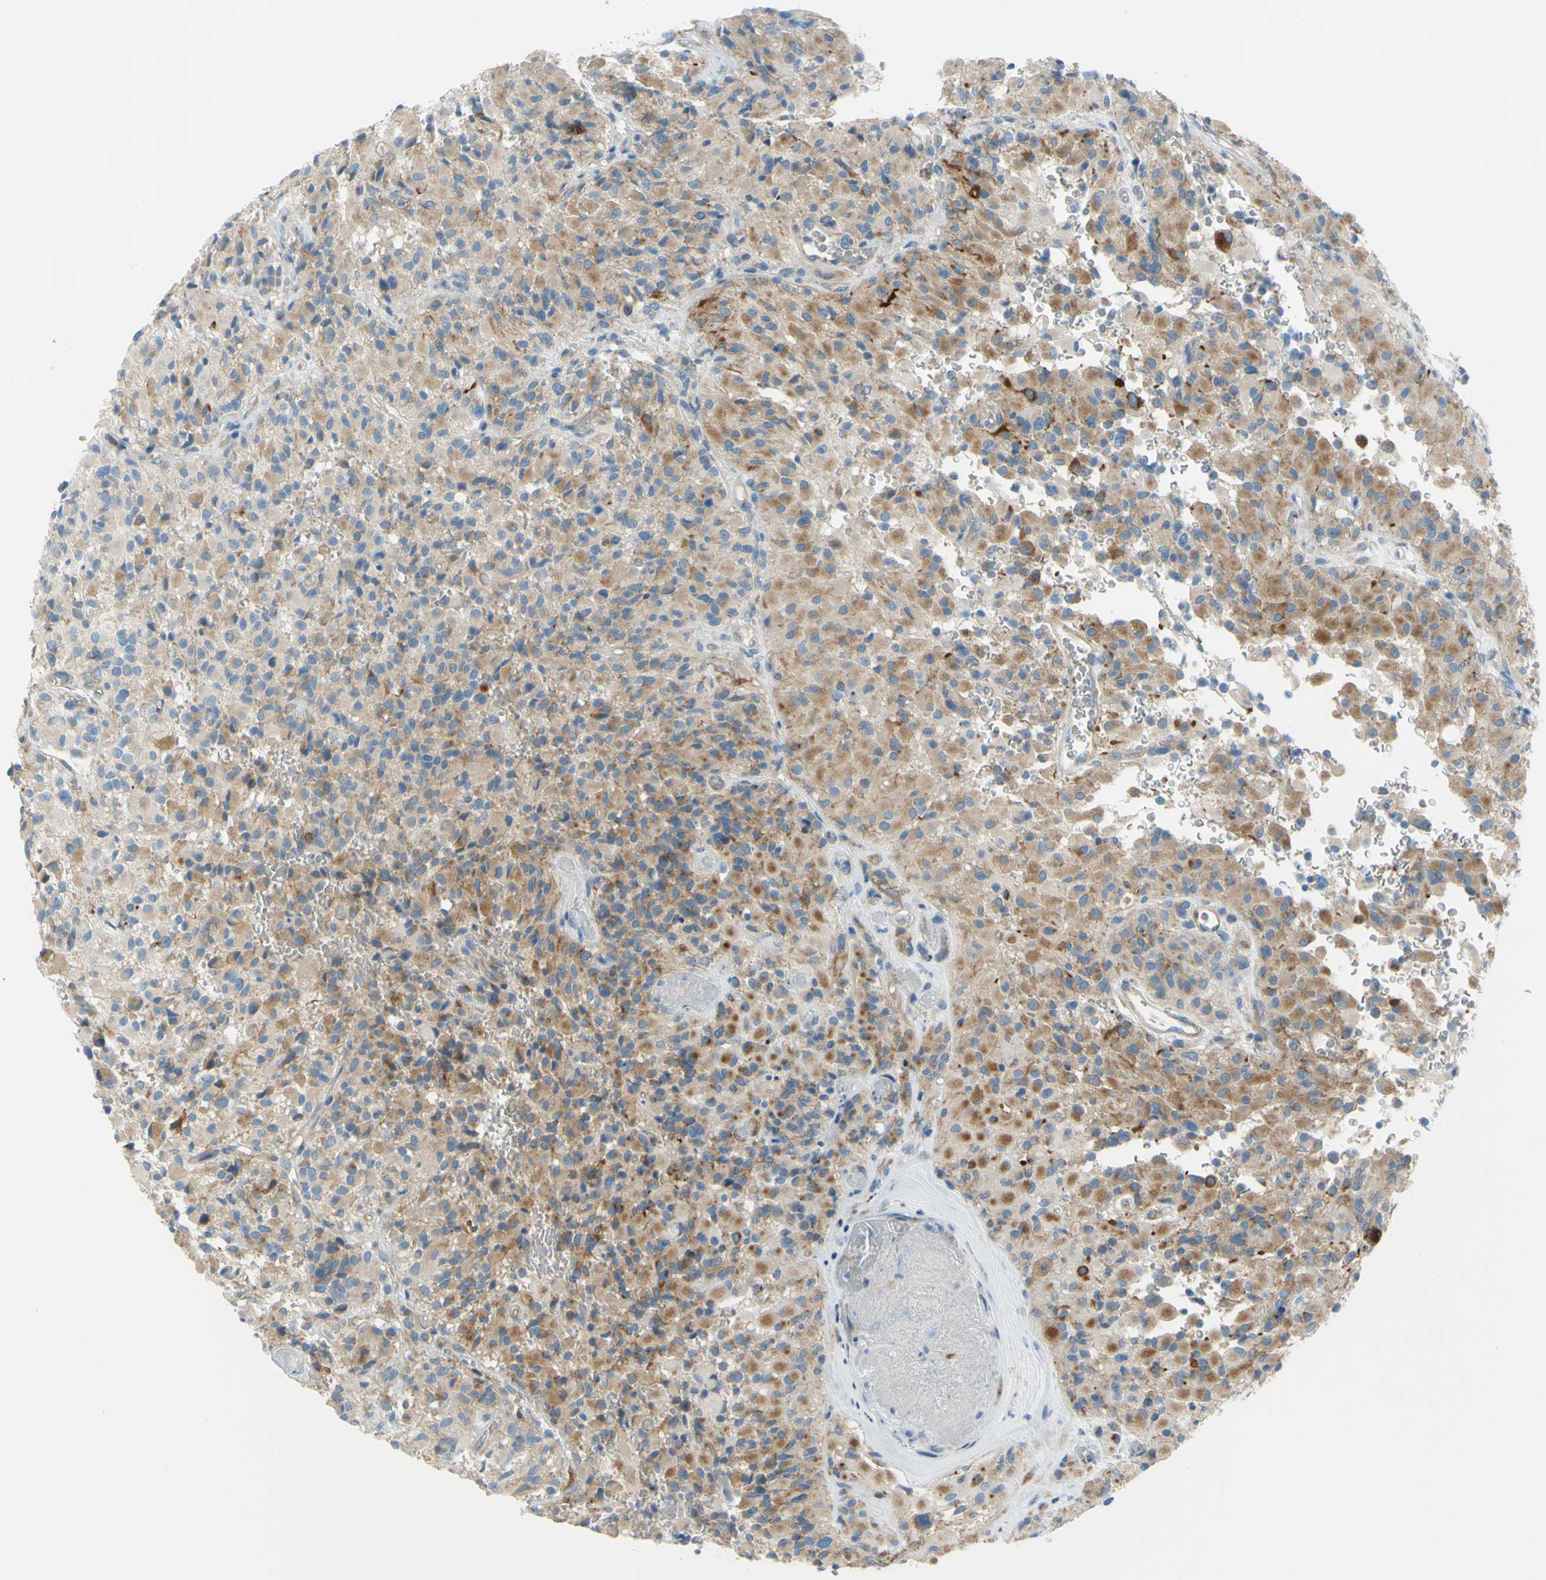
{"staining": {"intensity": "moderate", "quantity": ">75%", "location": "cytoplasmic/membranous"}, "tissue": "glioma", "cell_type": "Tumor cells", "image_type": "cancer", "snomed": [{"axis": "morphology", "description": "Glioma, malignant, High grade"}, {"axis": "topography", "description": "Brain"}], "caption": "High-grade glioma (malignant) was stained to show a protein in brown. There is medium levels of moderate cytoplasmic/membranous expression in approximately >75% of tumor cells.", "gene": "FRMD4B", "patient": {"sex": "male", "age": 71}}